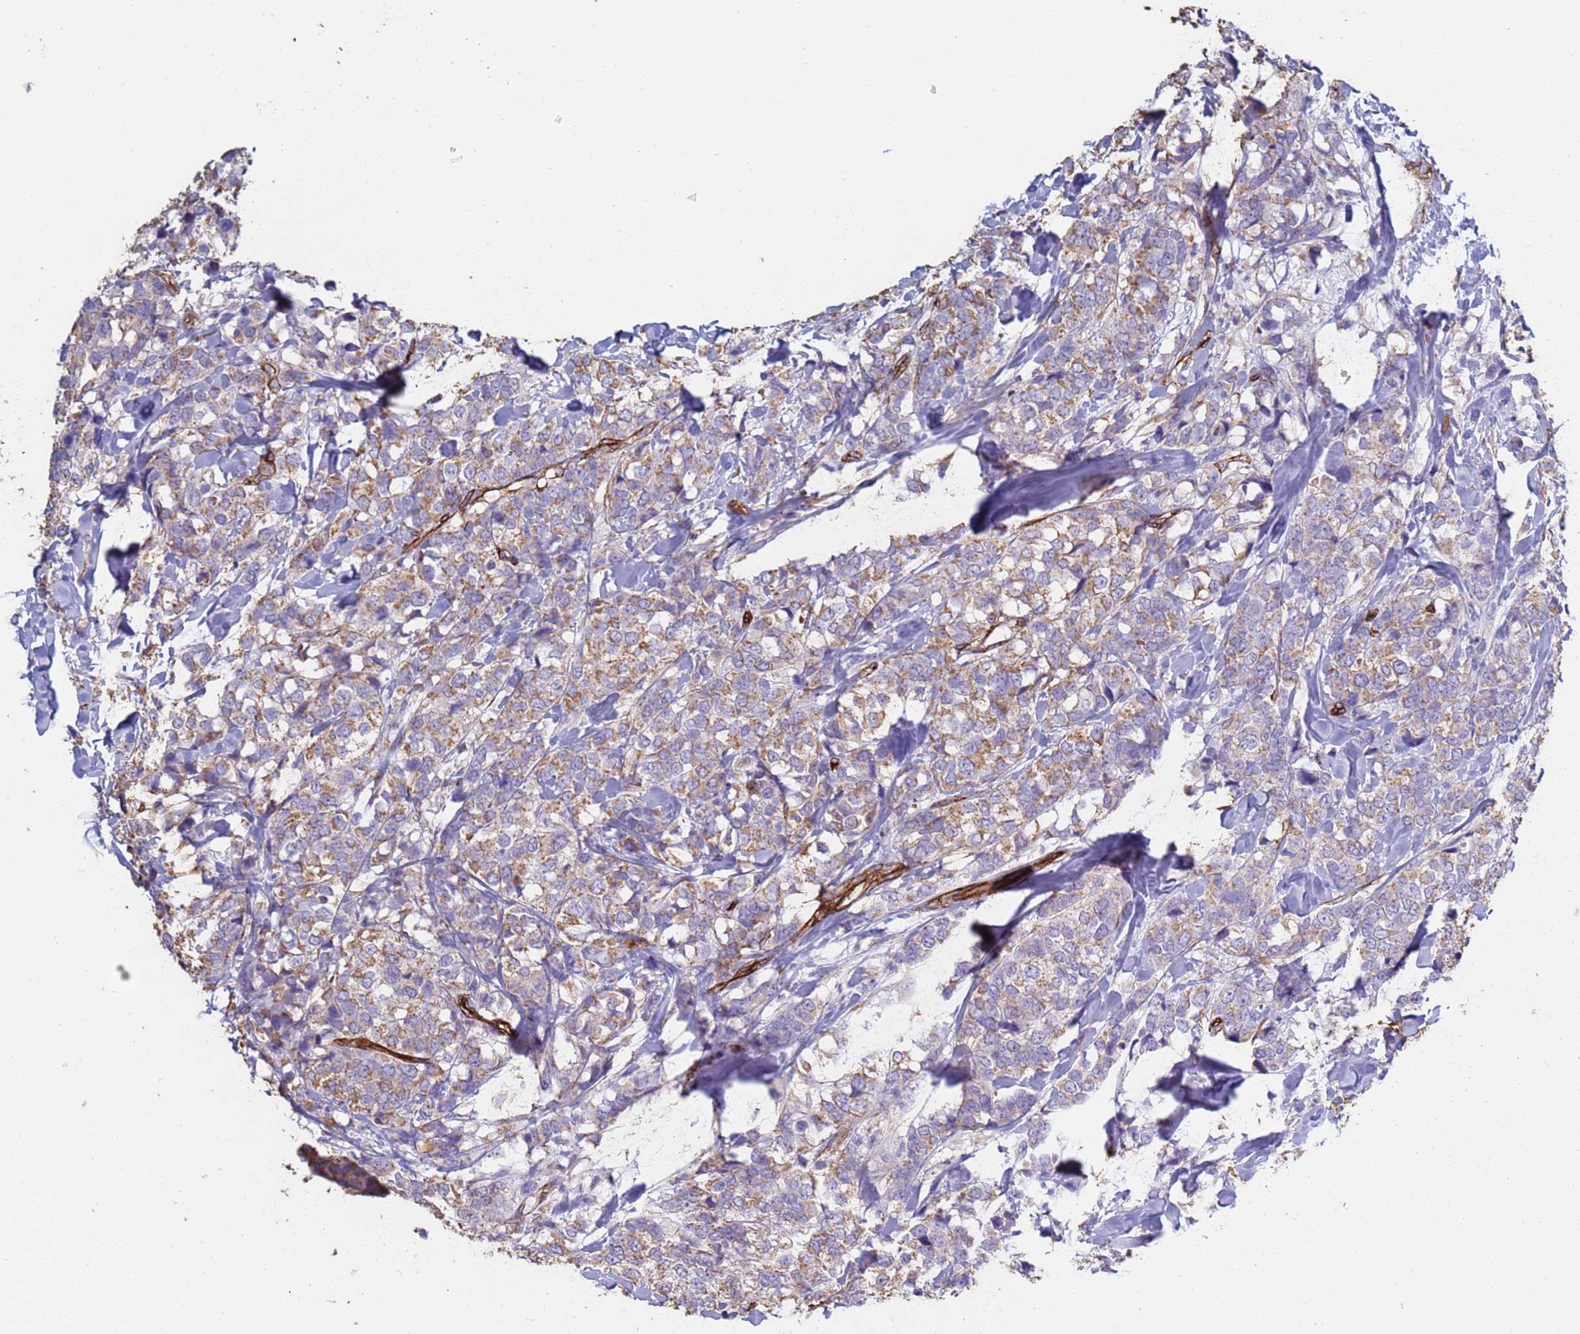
{"staining": {"intensity": "moderate", "quantity": ">75%", "location": "cytoplasmic/membranous"}, "tissue": "breast cancer", "cell_type": "Tumor cells", "image_type": "cancer", "snomed": [{"axis": "morphology", "description": "Lobular carcinoma"}, {"axis": "topography", "description": "Breast"}], "caption": "Immunohistochemical staining of human breast lobular carcinoma exhibits medium levels of moderate cytoplasmic/membranous protein staining in about >75% of tumor cells.", "gene": "GASK1A", "patient": {"sex": "female", "age": 59}}